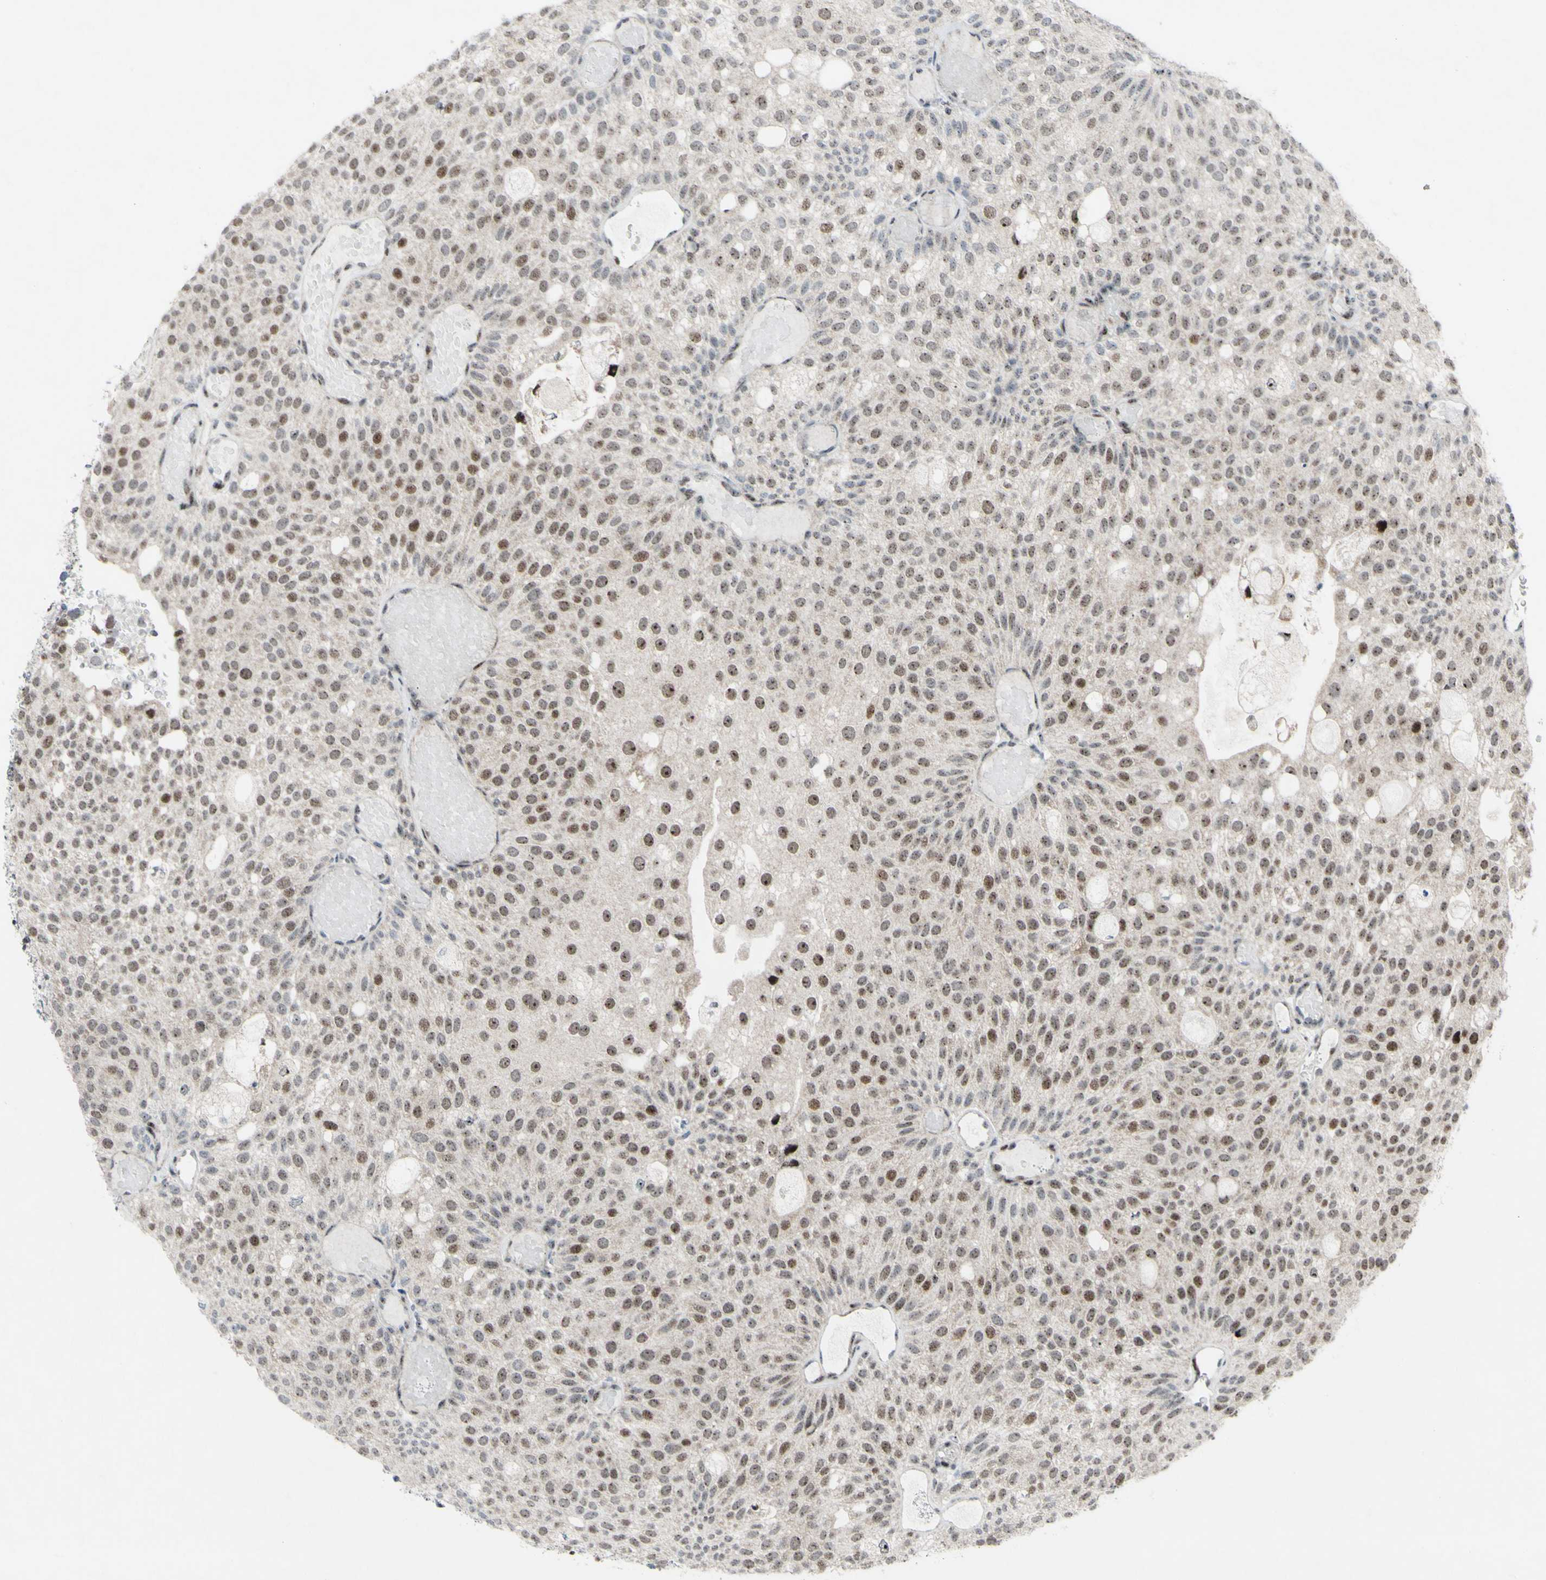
{"staining": {"intensity": "weak", "quantity": ">75%", "location": "nuclear"}, "tissue": "urothelial cancer", "cell_type": "Tumor cells", "image_type": "cancer", "snomed": [{"axis": "morphology", "description": "Urothelial carcinoma, Low grade"}, {"axis": "topography", "description": "Urinary bladder"}], "caption": "A high-resolution micrograph shows immunohistochemistry staining of urothelial carcinoma (low-grade), which shows weak nuclear positivity in approximately >75% of tumor cells.", "gene": "POLR1A", "patient": {"sex": "male", "age": 78}}